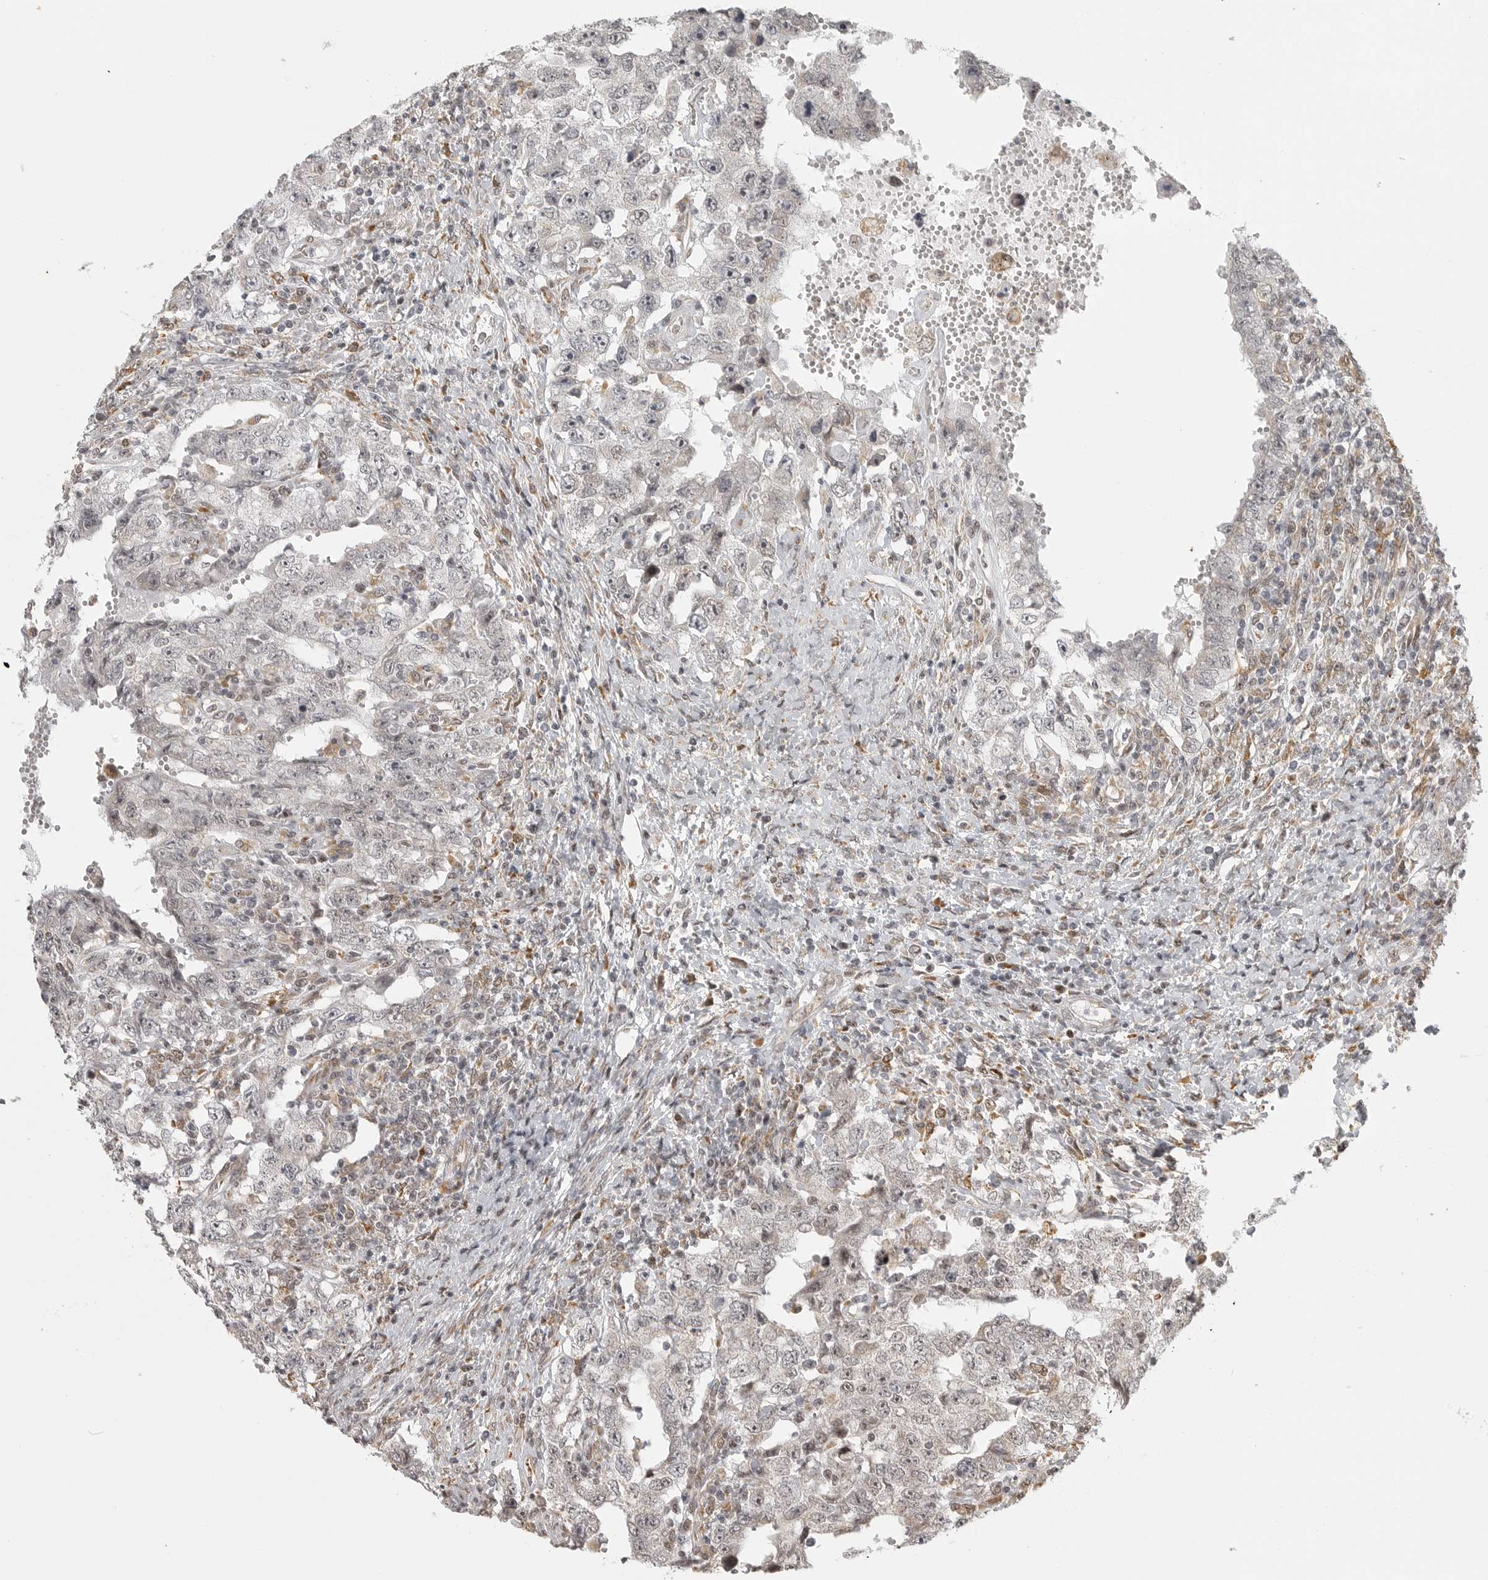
{"staining": {"intensity": "negative", "quantity": "none", "location": "none"}, "tissue": "testis cancer", "cell_type": "Tumor cells", "image_type": "cancer", "snomed": [{"axis": "morphology", "description": "Carcinoma, Embryonal, NOS"}, {"axis": "topography", "description": "Testis"}], "caption": "A photomicrograph of embryonal carcinoma (testis) stained for a protein reveals no brown staining in tumor cells.", "gene": "ISG20L2", "patient": {"sex": "male", "age": 26}}